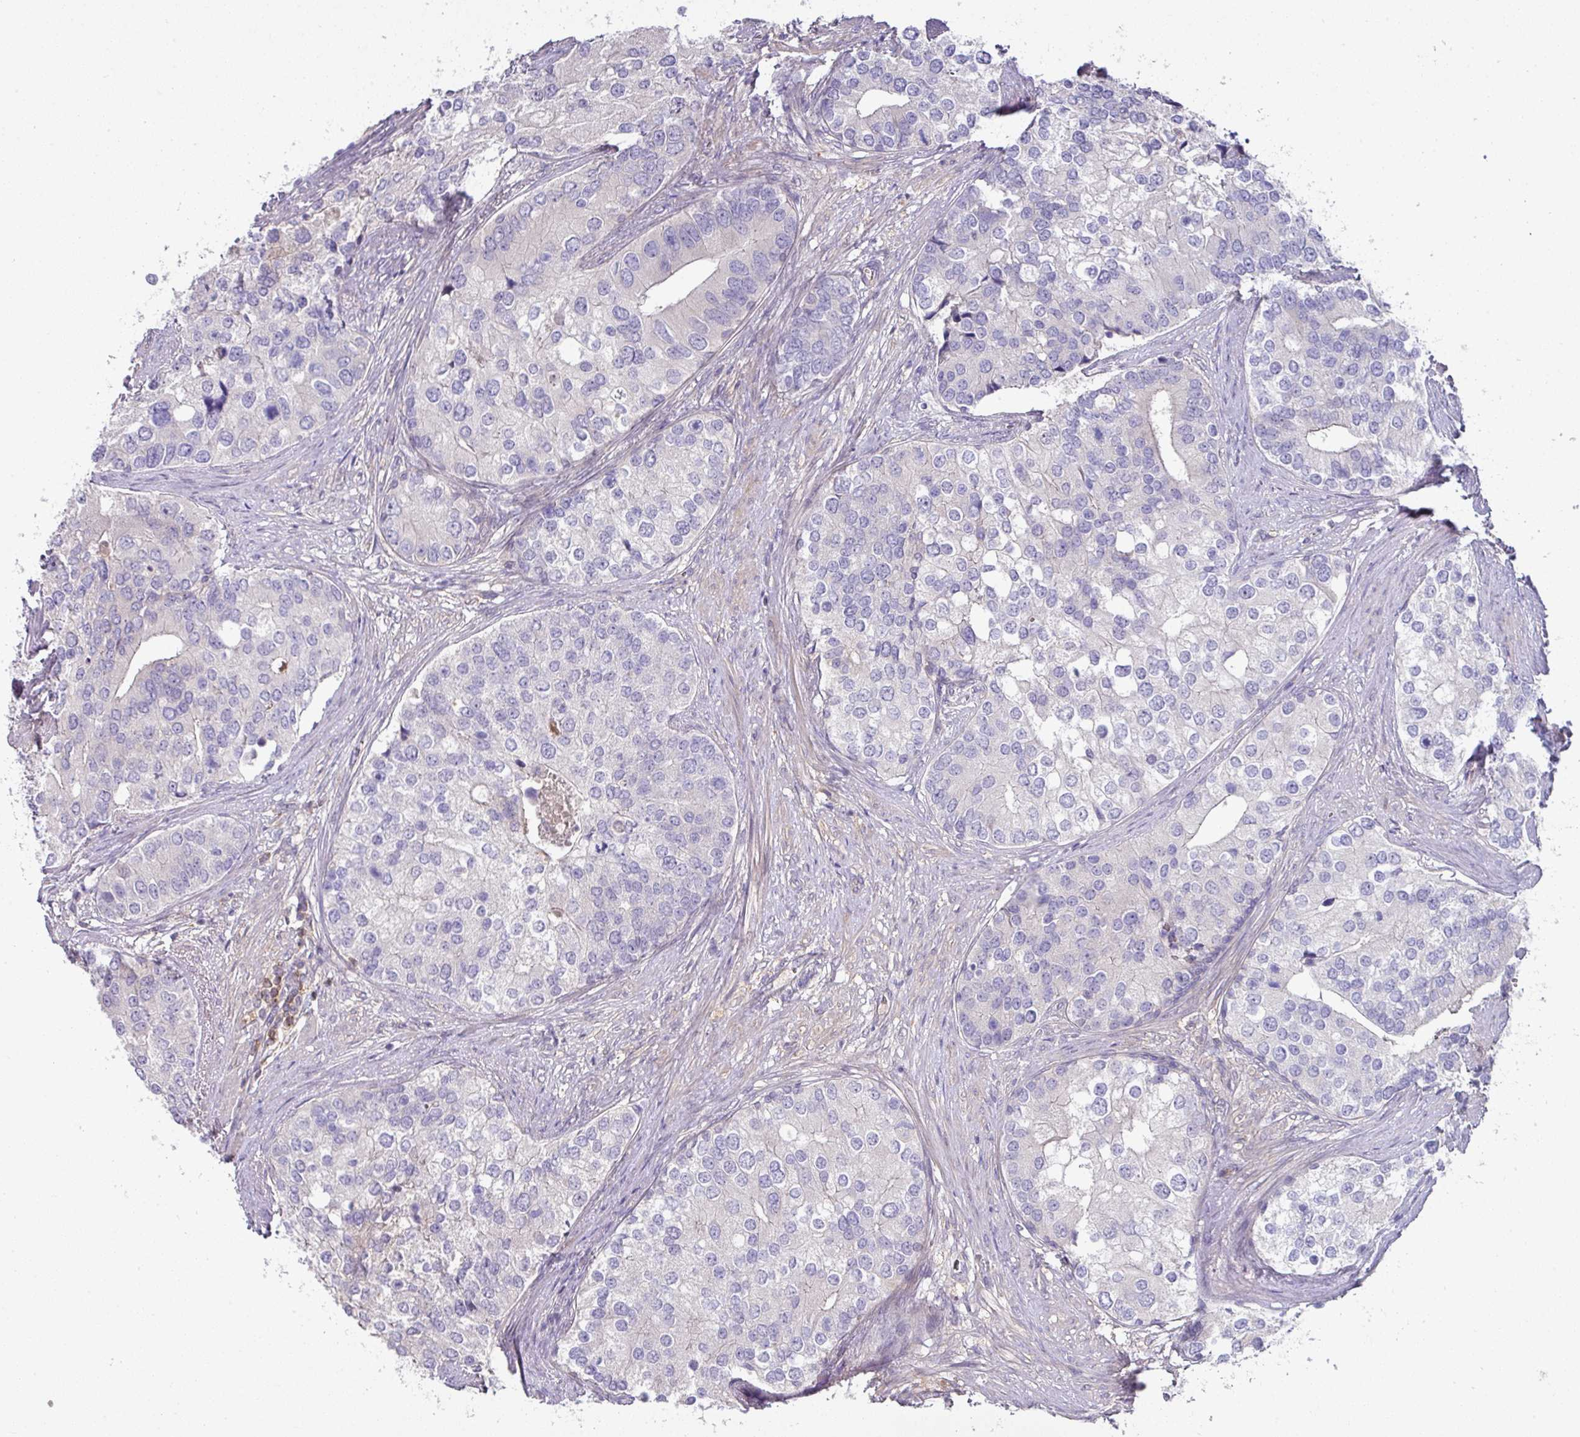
{"staining": {"intensity": "negative", "quantity": "none", "location": "none"}, "tissue": "prostate cancer", "cell_type": "Tumor cells", "image_type": "cancer", "snomed": [{"axis": "morphology", "description": "Adenocarcinoma, High grade"}, {"axis": "topography", "description": "Prostate"}], "caption": "Immunohistochemical staining of human prostate cancer (adenocarcinoma (high-grade)) exhibits no significant expression in tumor cells.", "gene": "SLAMF6", "patient": {"sex": "male", "age": 62}}